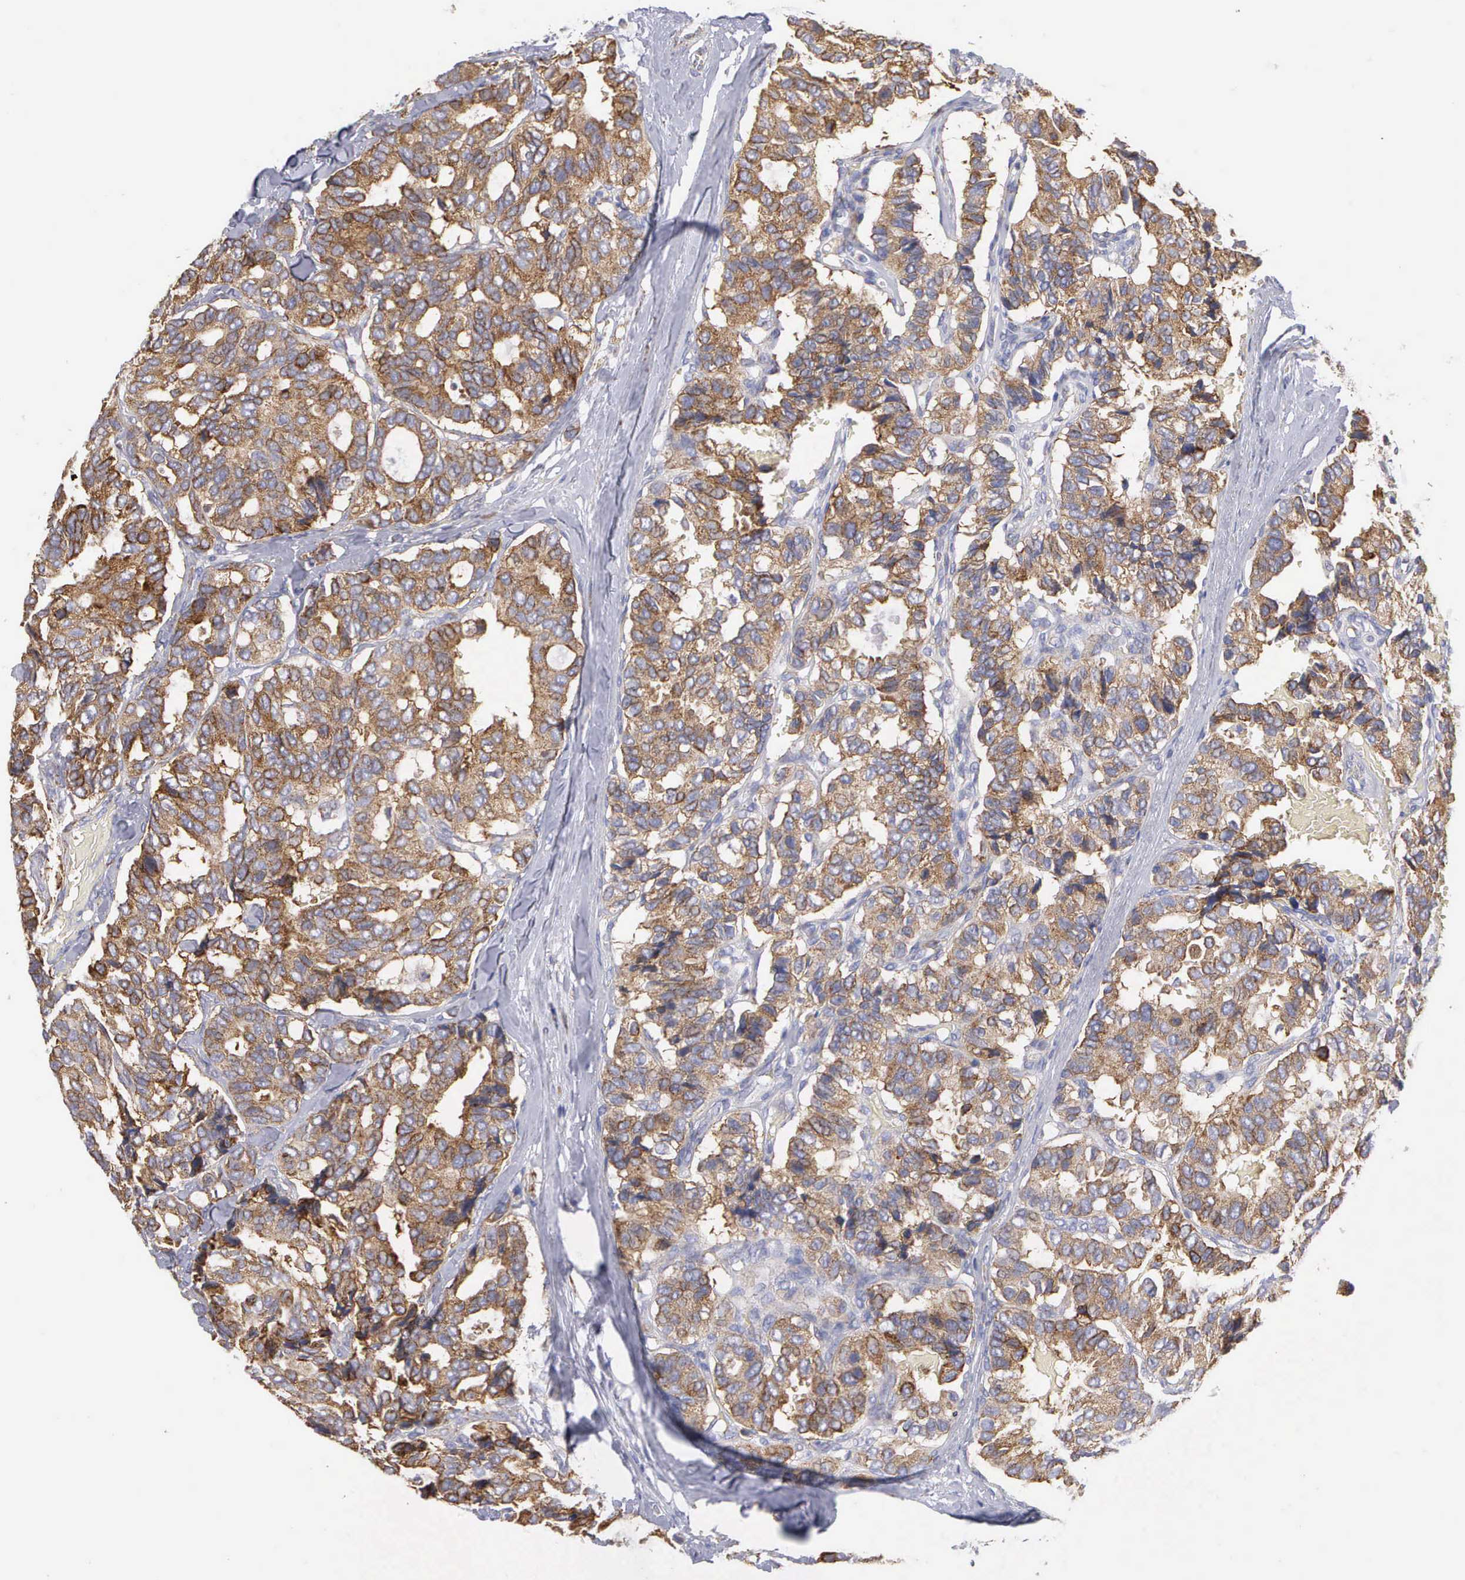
{"staining": {"intensity": "moderate", "quantity": ">75%", "location": "cytoplasmic/membranous"}, "tissue": "breast cancer", "cell_type": "Tumor cells", "image_type": "cancer", "snomed": [{"axis": "morphology", "description": "Duct carcinoma"}, {"axis": "topography", "description": "Breast"}], "caption": "The photomicrograph exhibits a brown stain indicating the presence of a protein in the cytoplasmic/membranous of tumor cells in breast invasive ductal carcinoma.", "gene": "APOOL", "patient": {"sex": "female", "age": 69}}